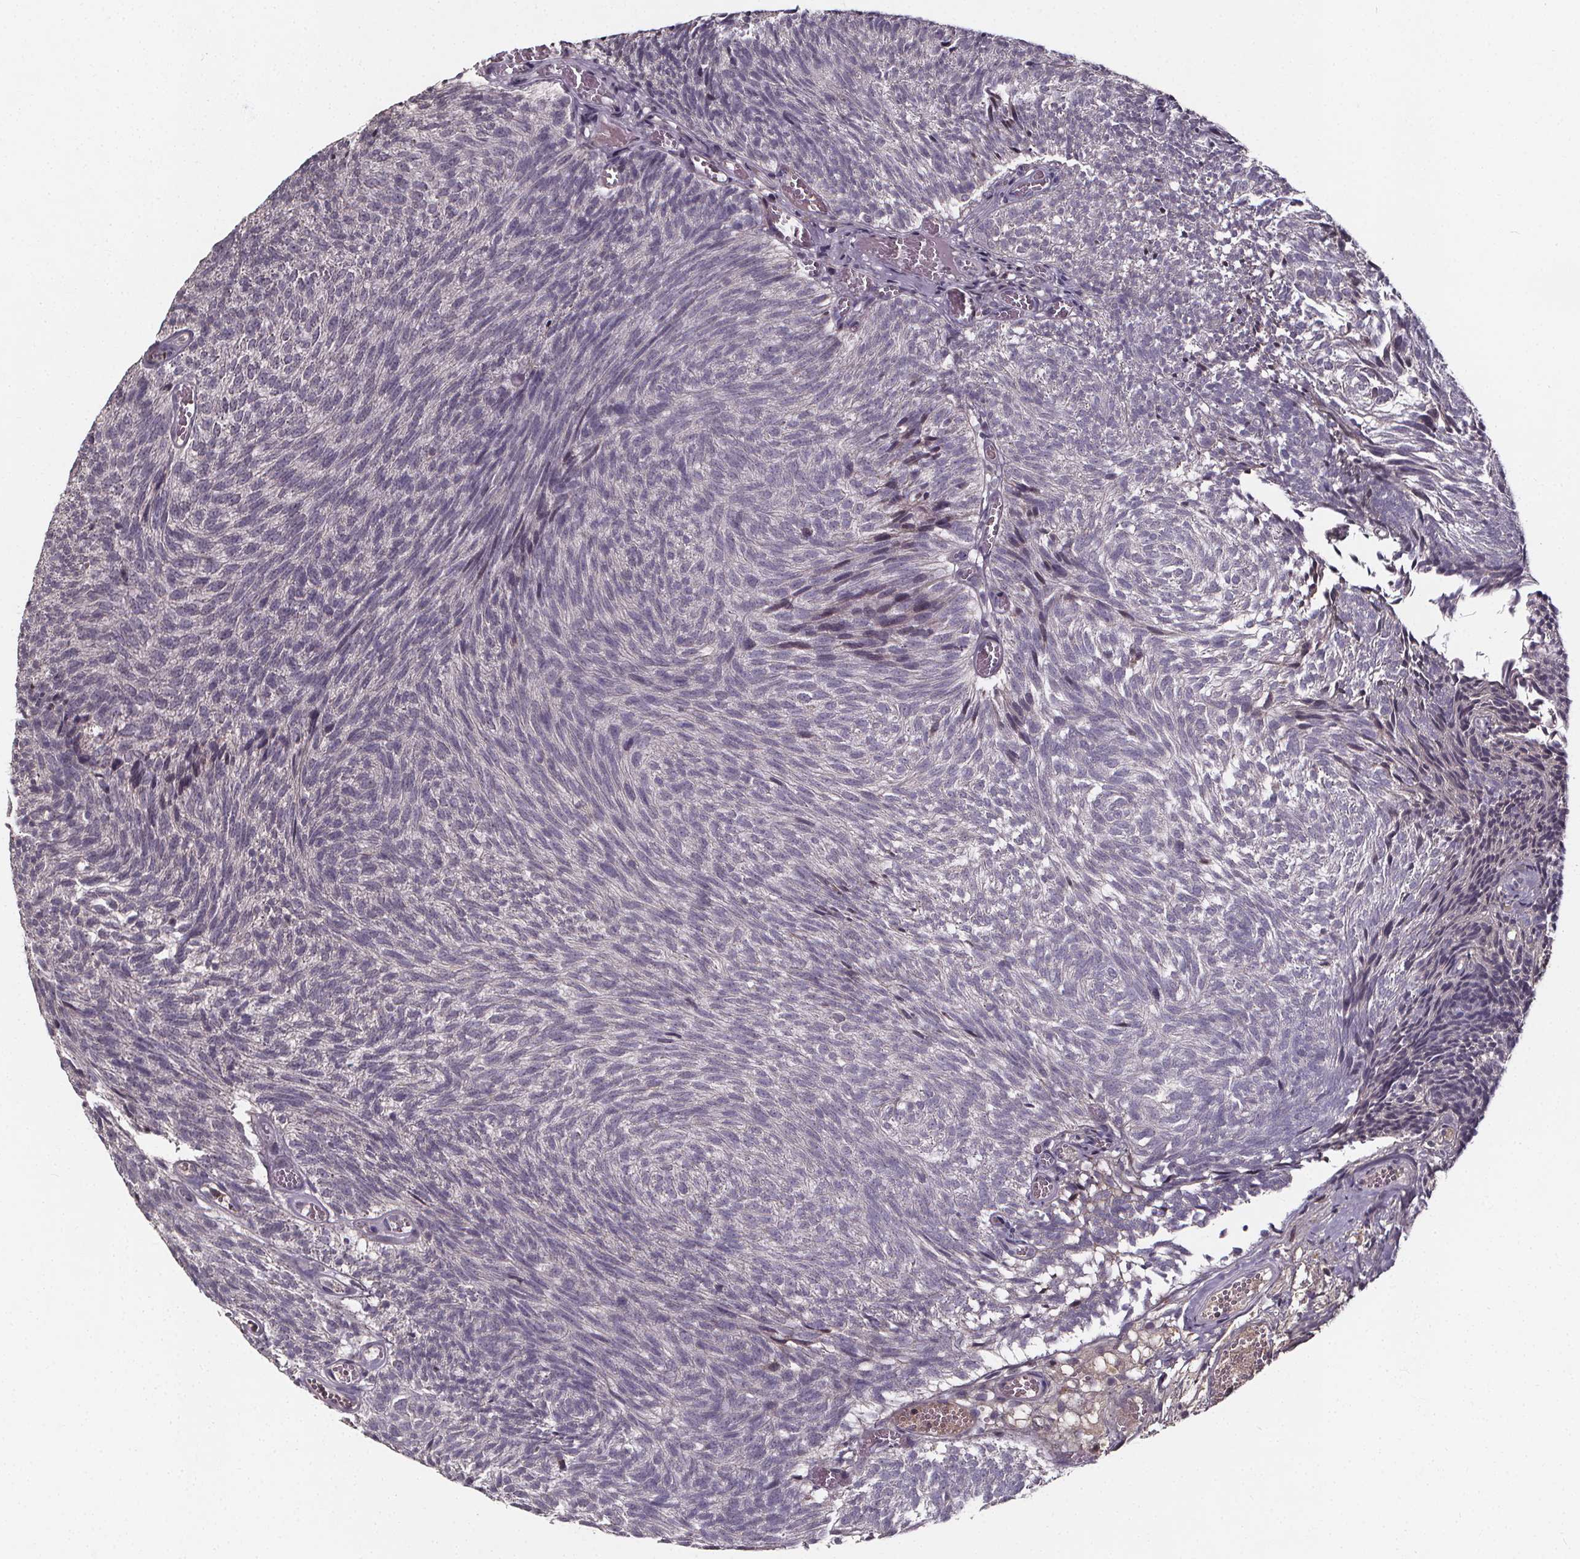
{"staining": {"intensity": "negative", "quantity": "none", "location": "none"}, "tissue": "urothelial cancer", "cell_type": "Tumor cells", "image_type": "cancer", "snomed": [{"axis": "morphology", "description": "Urothelial carcinoma, Low grade"}, {"axis": "topography", "description": "Urinary bladder"}], "caption": "Protein analysis of low-grade urothelial carcinoma demonstrates no significant staining in tumor cells.", "gene": "SPAG8", "patient": {"sex": "male", "age": 77}}